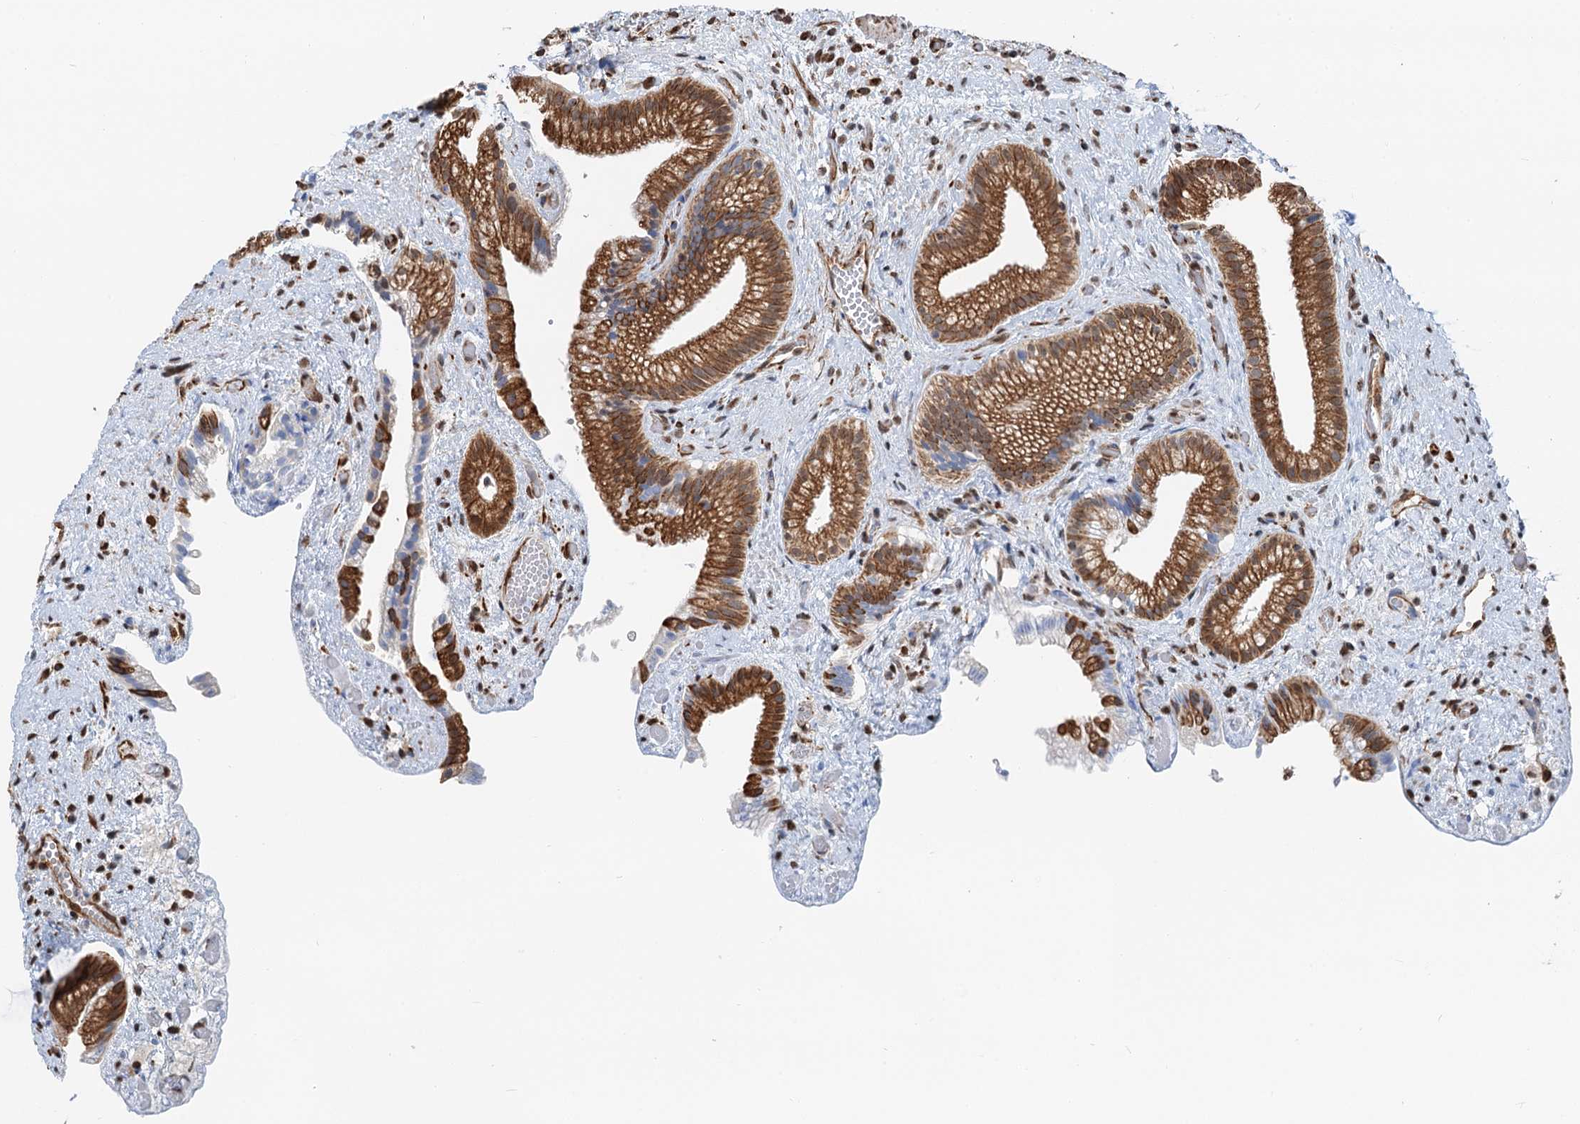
{"staining": {"intensity": "moderate", "quantity": ">75%", "location": "cytoplasmic/membranous"}, "tissue": "gallbladder", "cell_type": "Glandular cells", "image_type": "normal", "snomed": [{"axis": "morphology", "description": "Normal tissue, NOS"}, {"axis": "morphology", "description": "Inflammation, NOS"}, {"axis": "topography", "description": "Gallbladder"}], "caption": "Brown immunohistochemical staining in normal gallbladder shows moderate cytoplasmic/membranous expression in approximately >75% of glandular cells. (IHC, brightfield microscopy, high magnification).", "gene": "CFDP1", "patient": {"sex": "male", "age": 51}}